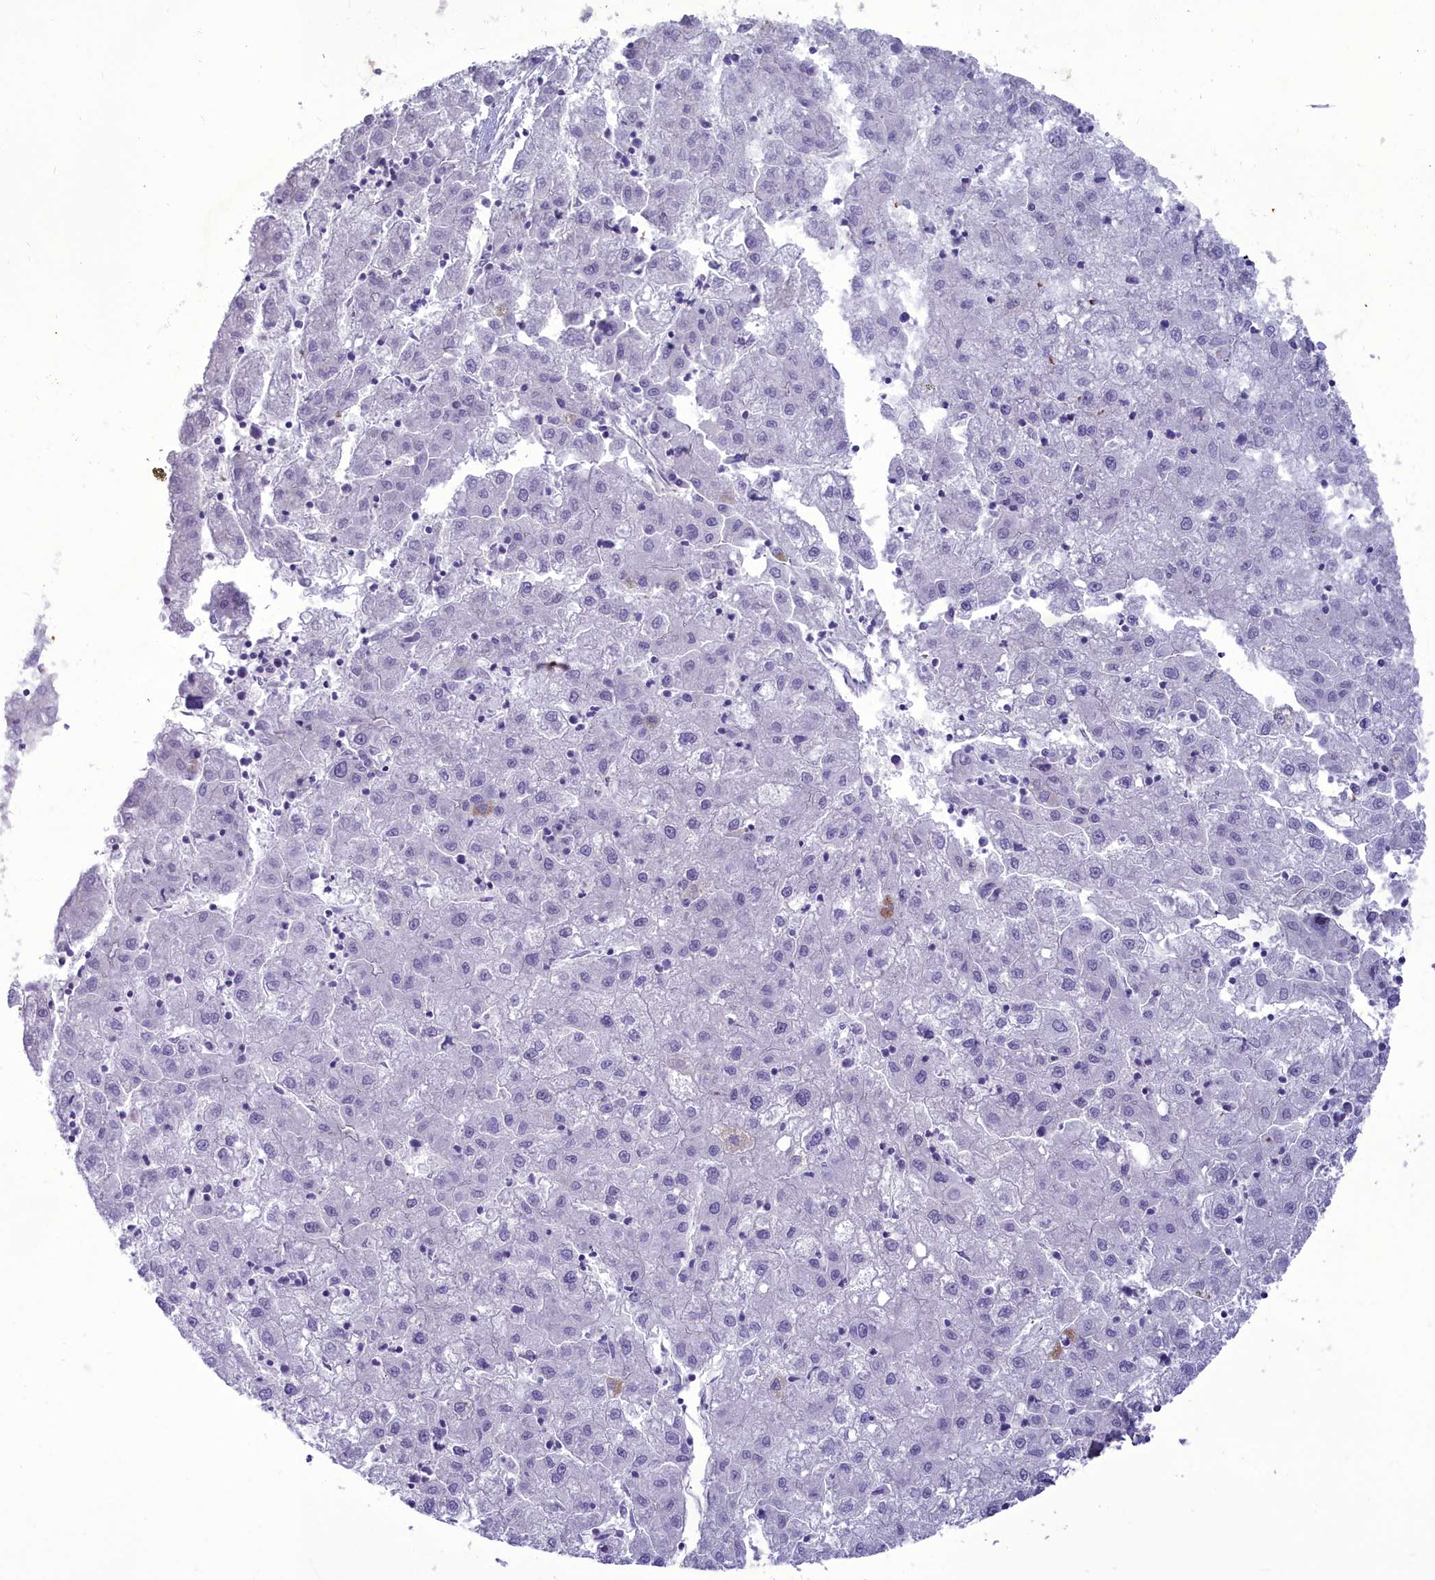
{"staining": {"intensity": "negative", "quantity": "none", "location": "none"}, "tissue": "liver cancer", "cell_type": "Tumor cells", "image_type": "cancer", "snomed": [{"axis": "morphology", "description": "Carcinoma, Hepatocellular, NOS"}, {"axis": "topography", "description": "Liver"}], "caption": "The photomicrograph shows no staining of tumor cells in liver cancer (hepatocellular carcinoma).", "gene": "OSTN", "patient": {"sex": "male", "age": 72}}